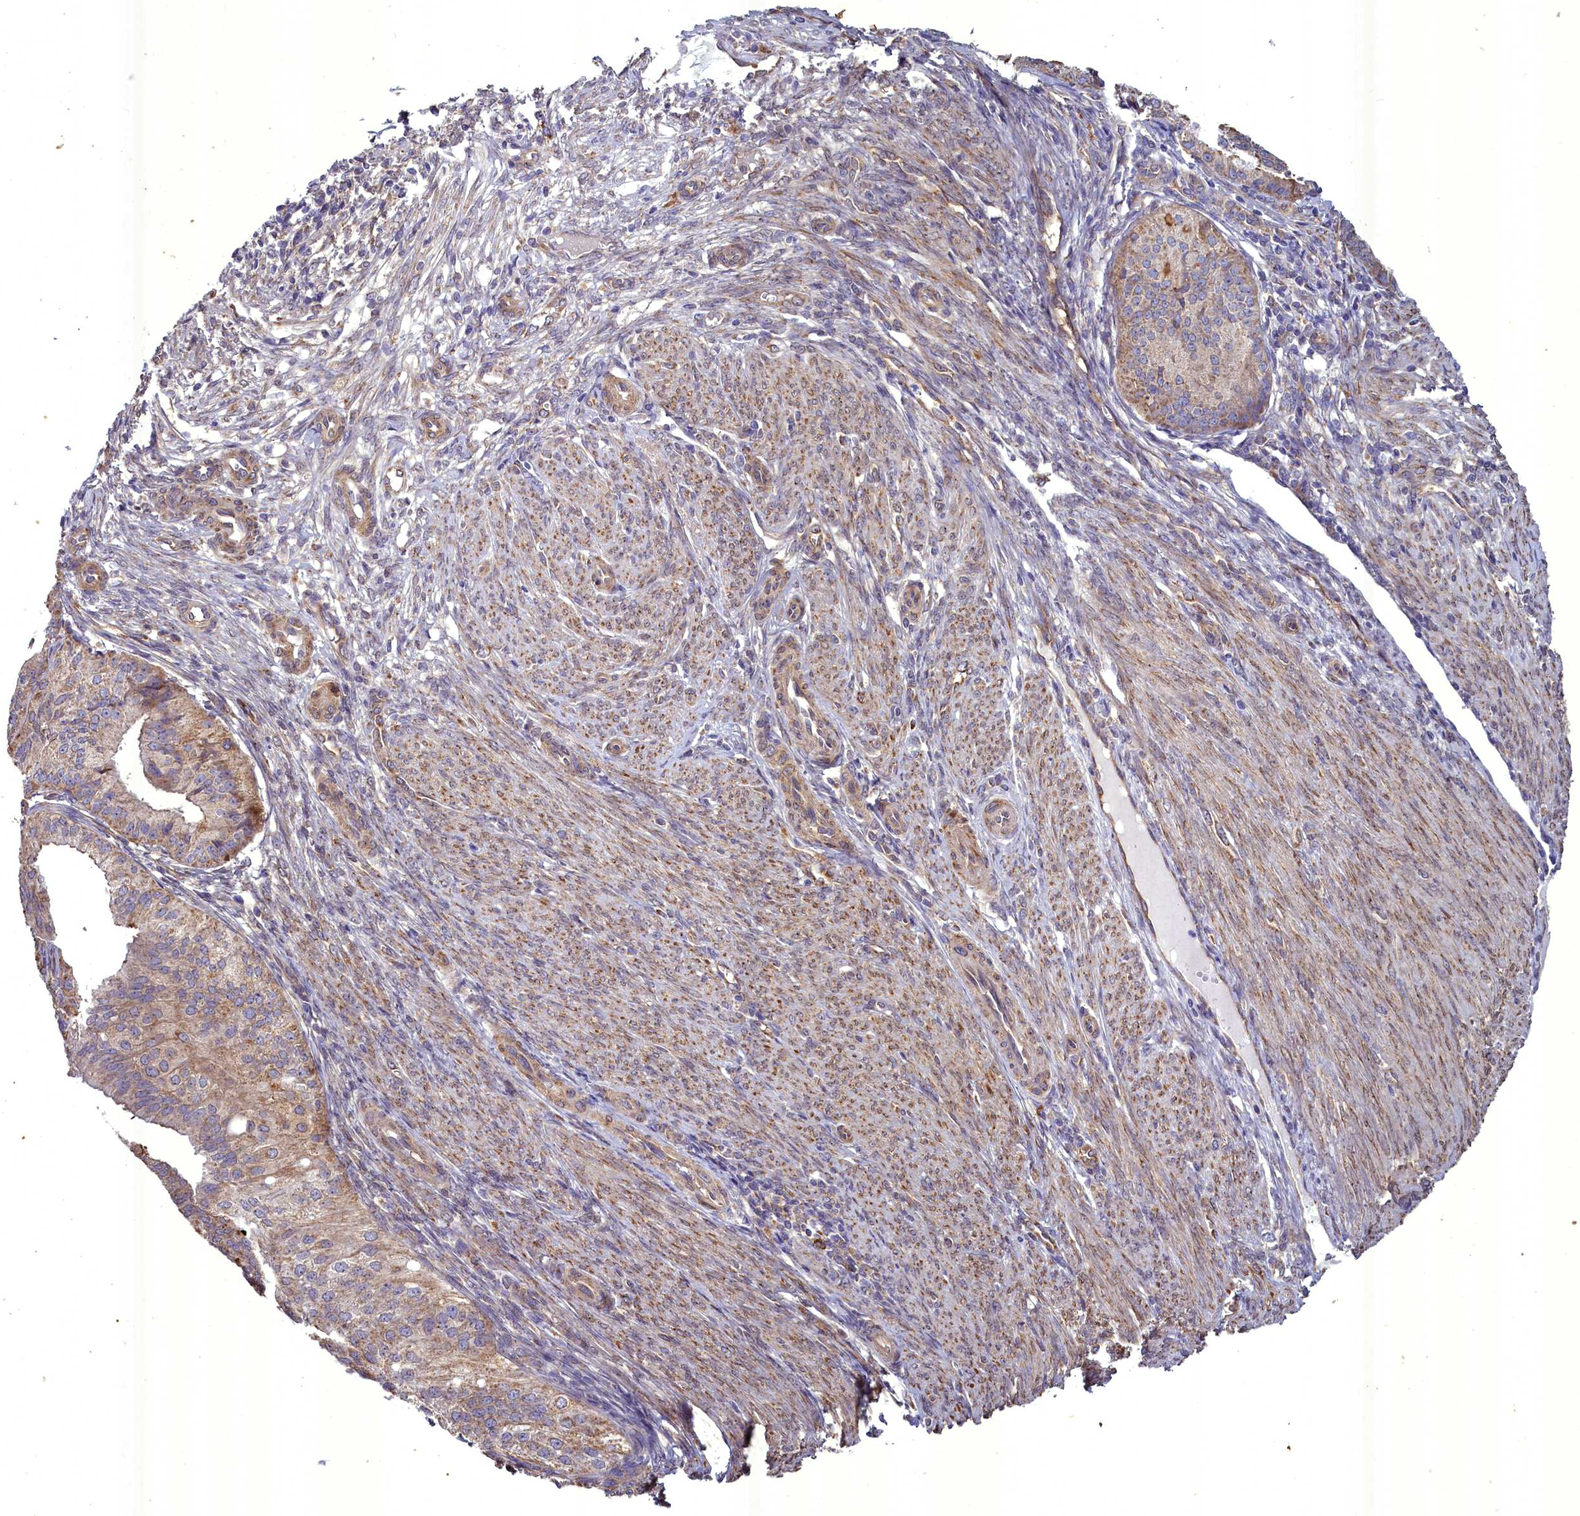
{"staining": {"intensity": "moderate", "quantity": "25%-75%", "location": "cytoplasmic/membranous"}, "tissue": "endometrial cancer", "cell_type": "Tumor cells", "image_type": "cancer", "snomed": [{"axis": "morphology", "description": "Adenocarcinoma, NOS"}, {"axis": "topography", "description": "Endometrium"}], "caption": "This is a photomicrograph of immunohistochemistry (IHC) staining of endometrial cancer, which shows moderate staining in the cytoplasmic/membranous of tumor cells.", "gene": "ACAD8", "patient": {"sex": "female", "age": 50}}